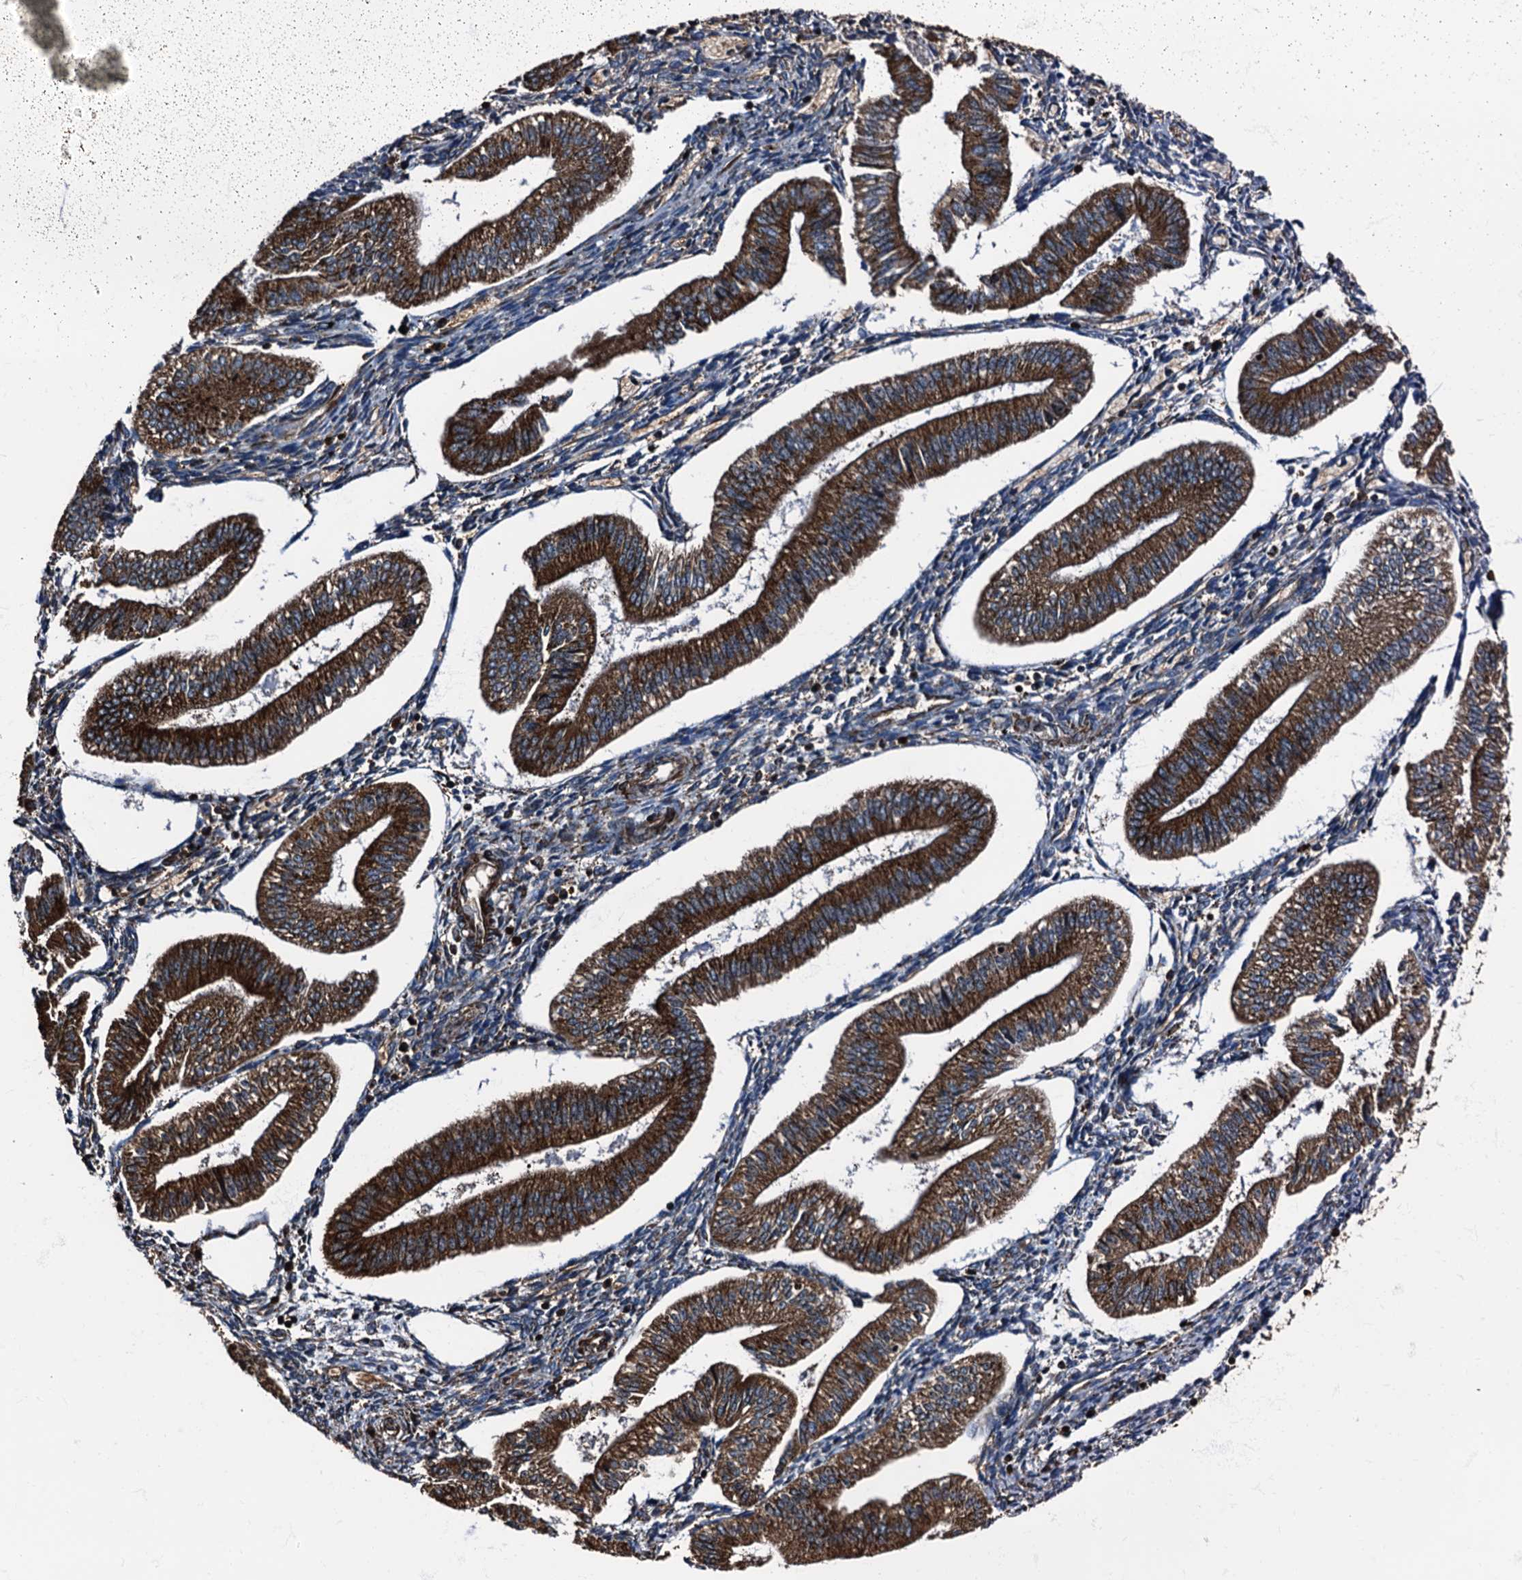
{"staining": {"intensity": "moderate", "quantity": "<25%", "location": "cytoplasmic/membranous"}, "tissue": "endometrium", "cell_type": "Cells in endometrial stroma", "image_type": "normal", "snomed": [{"axis": "morphology", "description": "Normal tissue, NOS"}, {"axis": "topography", "description": "Endometrium"}], "caption": "Protein expression by IHC exhibits moderate cytoplasmic/membranous positivity in about <25% of cells in endometrial stroma in unremarkable endometrium.", "gene": "ATP2C1", "patient": {"sex": "female", "age": 34}}